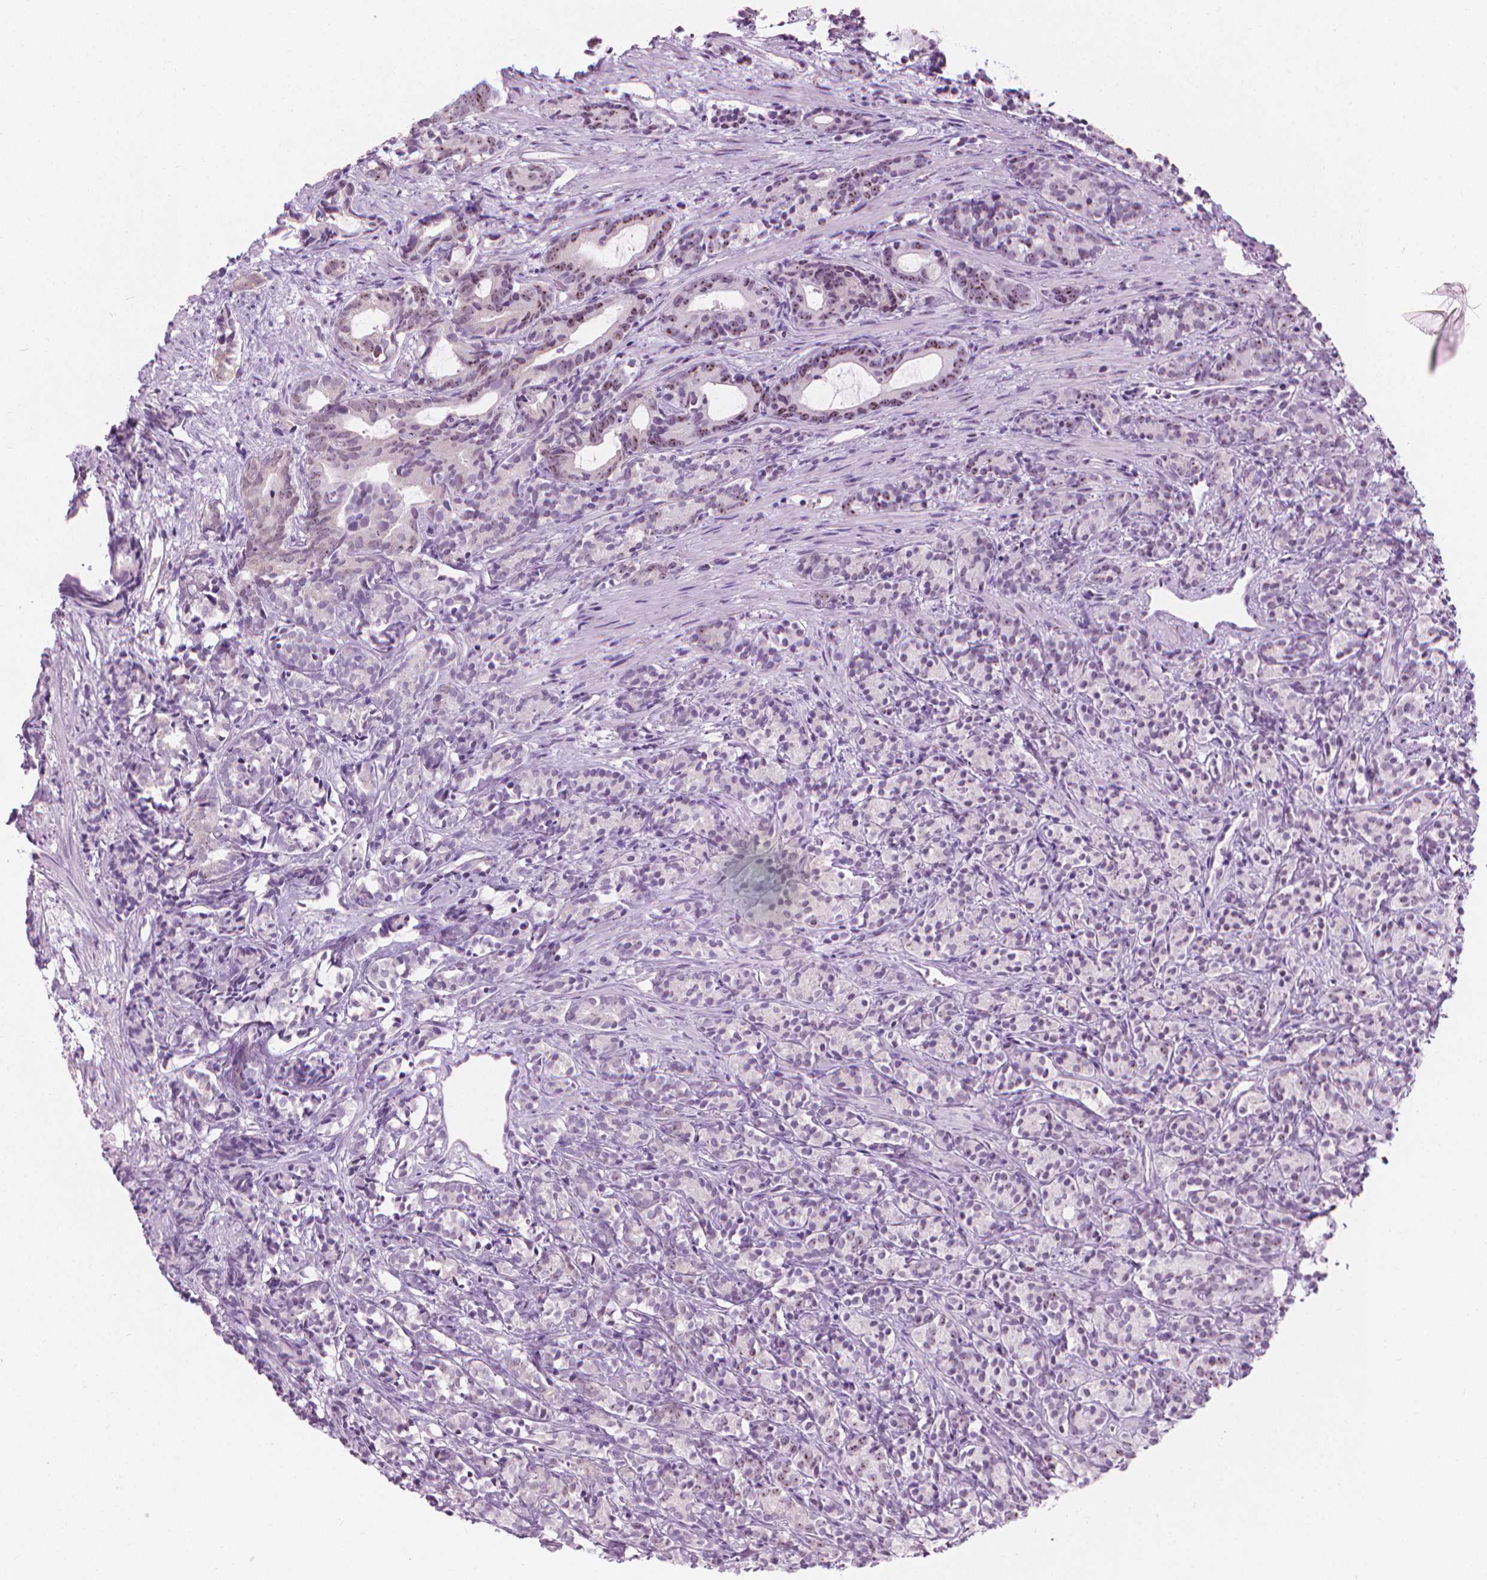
{"staining": {"intensity": "weak", "quantity": "25%-75%", "location": "nuclear"}, "tissue": "prostate cancer", "cell_type": "Tumor cells", "image_type": "cancer", "snomed": [{"axis": "morphology", "description": "Adenocarcinoma, High grade"}, {"axis": "topography", "description": "Prostate"}], "caption": "High-power microscopy captured an immunohistochemistry (IHC) photomicrograph of prostate cancer, revealing weak nuclear staining in approximately 25%-75% of tumor cells. (Brightfield microscopy of DAB IHC at high magnification).", "gene": "NOL7", "patient": {"sex": "male", "age": 84}}